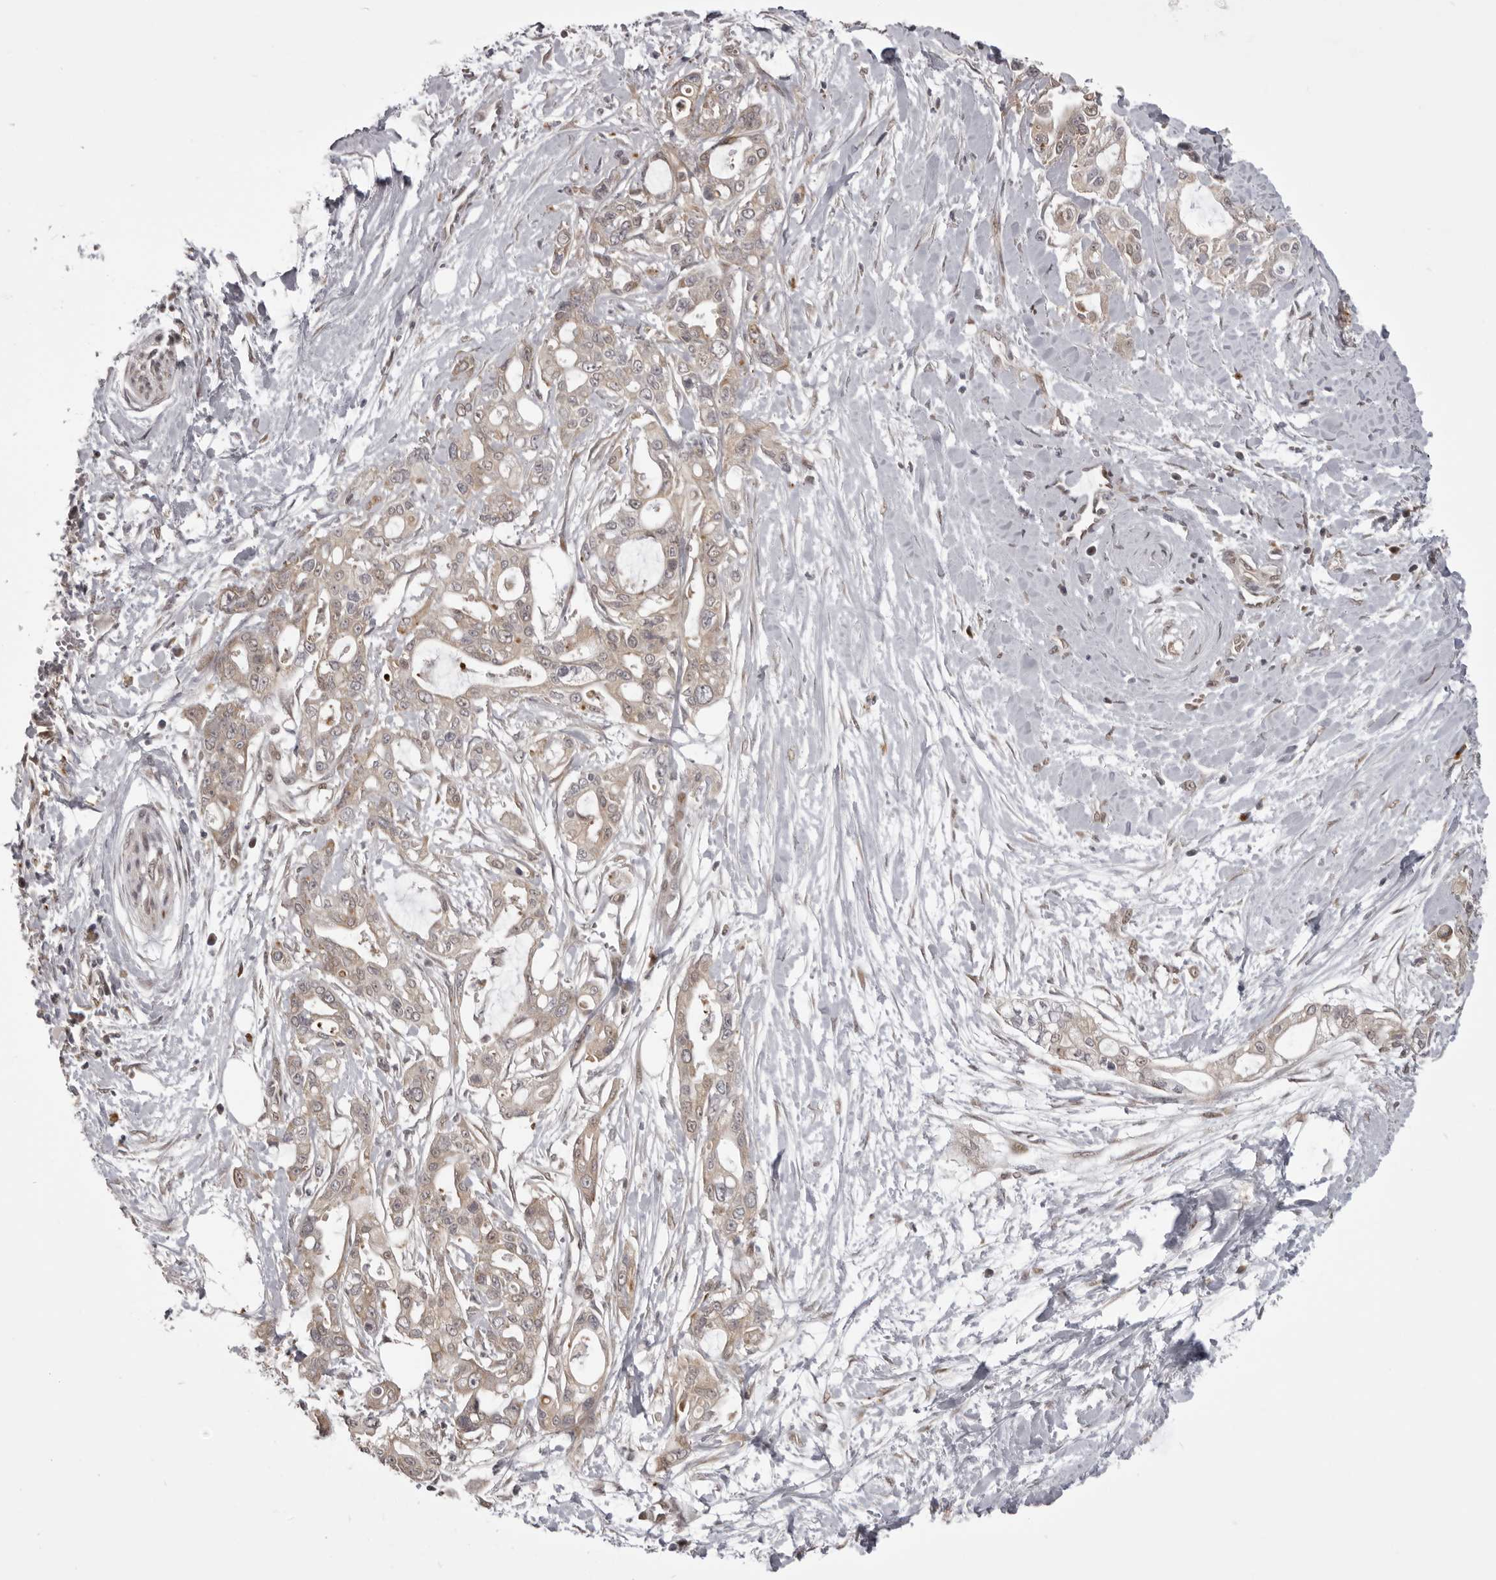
{"staining": {"intensity": "weak", "quantity": "<25%", "location": "cytoplasmic/membranous"}, "tissue": "pancreatic cancer", "cell_type": "Tumor cells", "image_type": "cancer", "snomed": [{"axis": "morphology", "description": "Adenocarcinoma, NOS"}, {"axis": "topography", "description": "Pancreas"}], "caption": "This is an IHC histopathology image of human adenocarcinoma (pancreatic). There is no expression in tumor cells.", "gene": "C1orf109", "patient": {"sex": "male", "age": 68}}